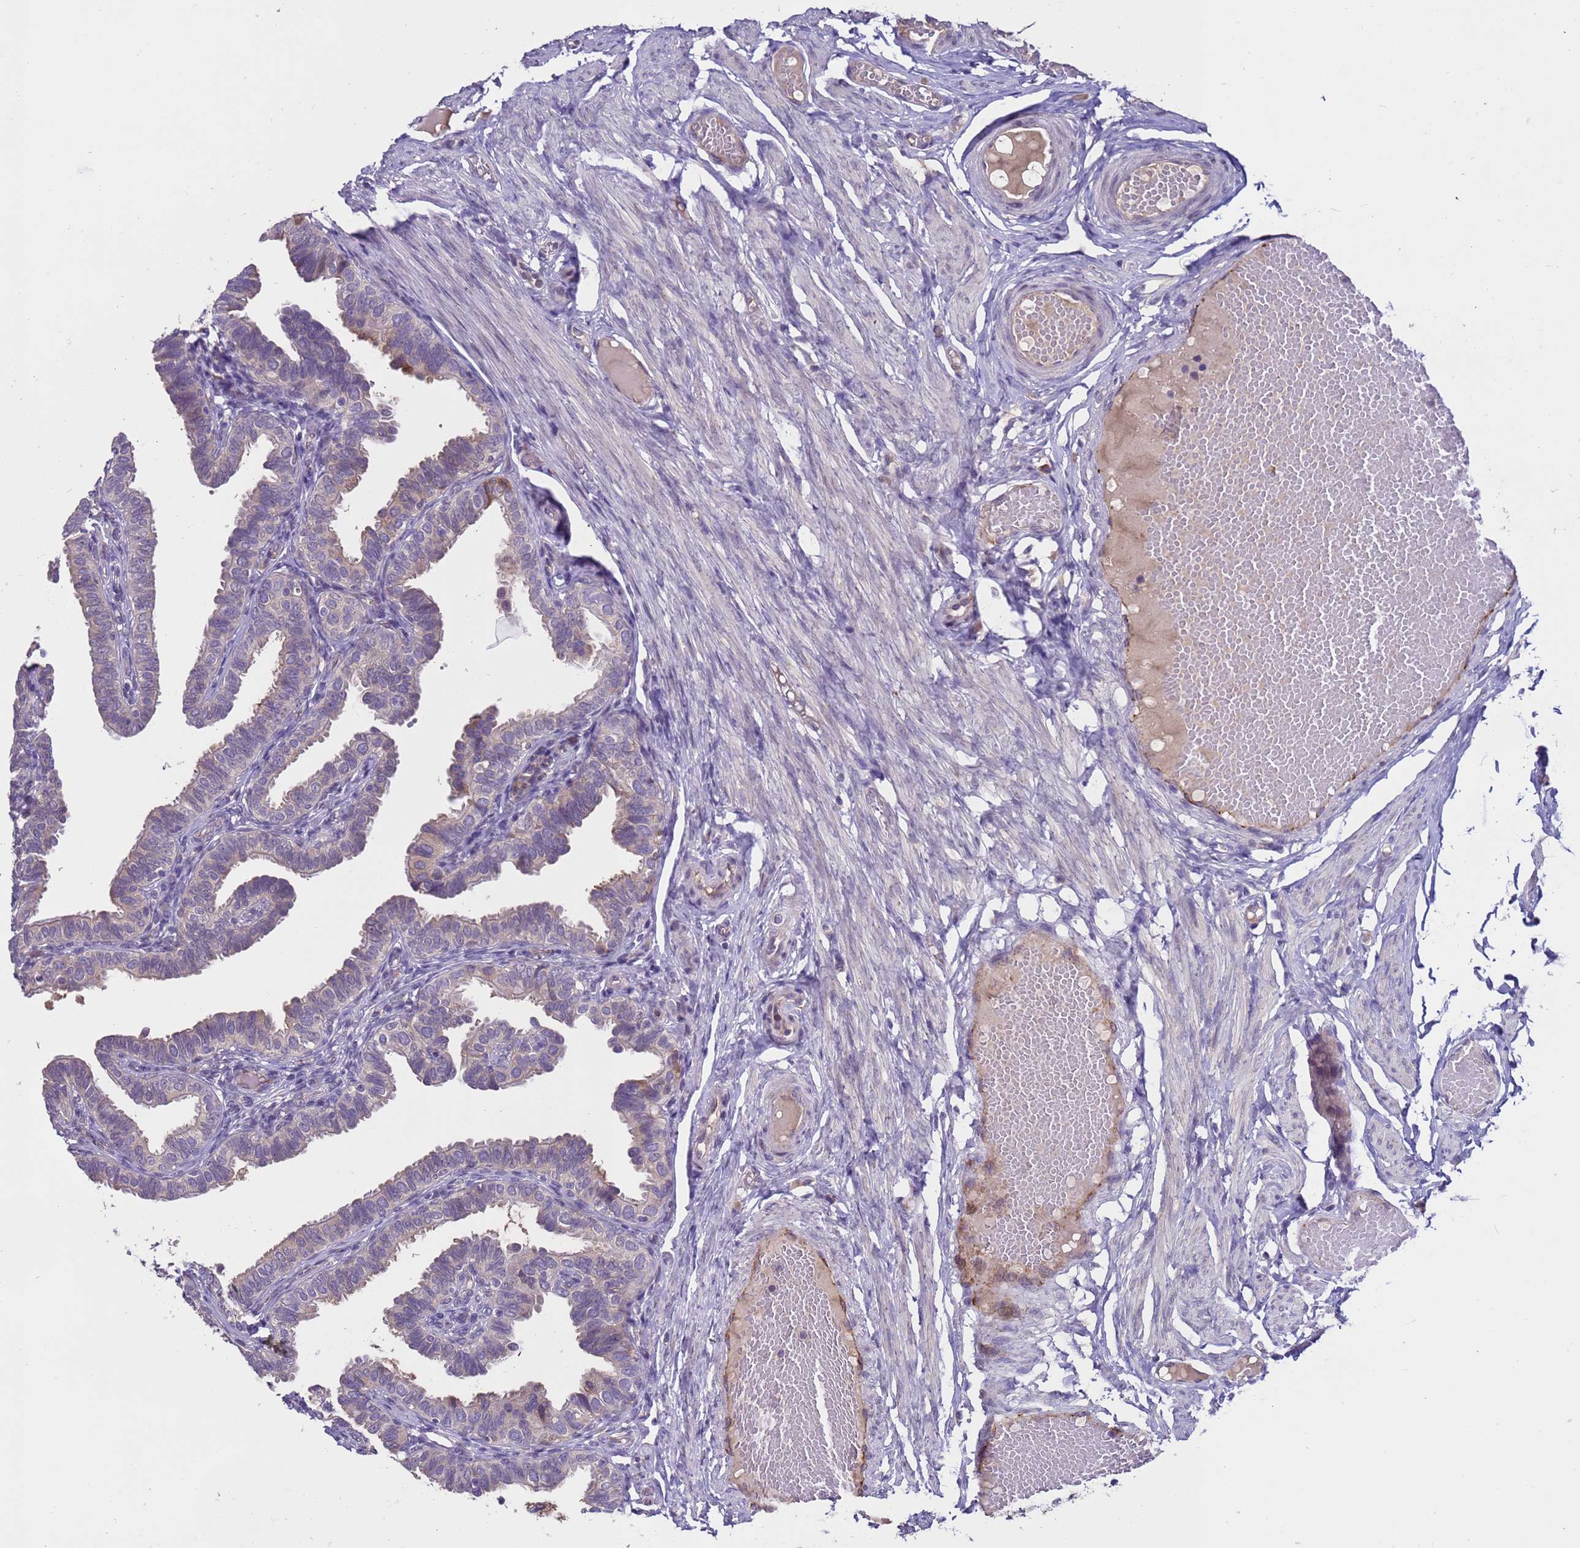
{"staining": {"intensity": "weak", "quantity": "<25%", "location": "cytoplasmic/membranous"}, "tissue": "fallopian tube", "cell_type": "Glandular cells", "image_type": "normal", "snomed": [{"axis": "morphology", "description": "Normal tissue, NOS"}, {"axis": "topography", "description": "Fallopian tube"}], "caption": "Immunohistochemistry of normal fallopian tube exhibits no expression in glandular cells. (DAB (3,3'-diaminobenzidine) immunohistochemistry visualized using brightfield microscopy, high magnification).", "gene": "ZNF248", "patient": {"sex": "female", "age": 39}}